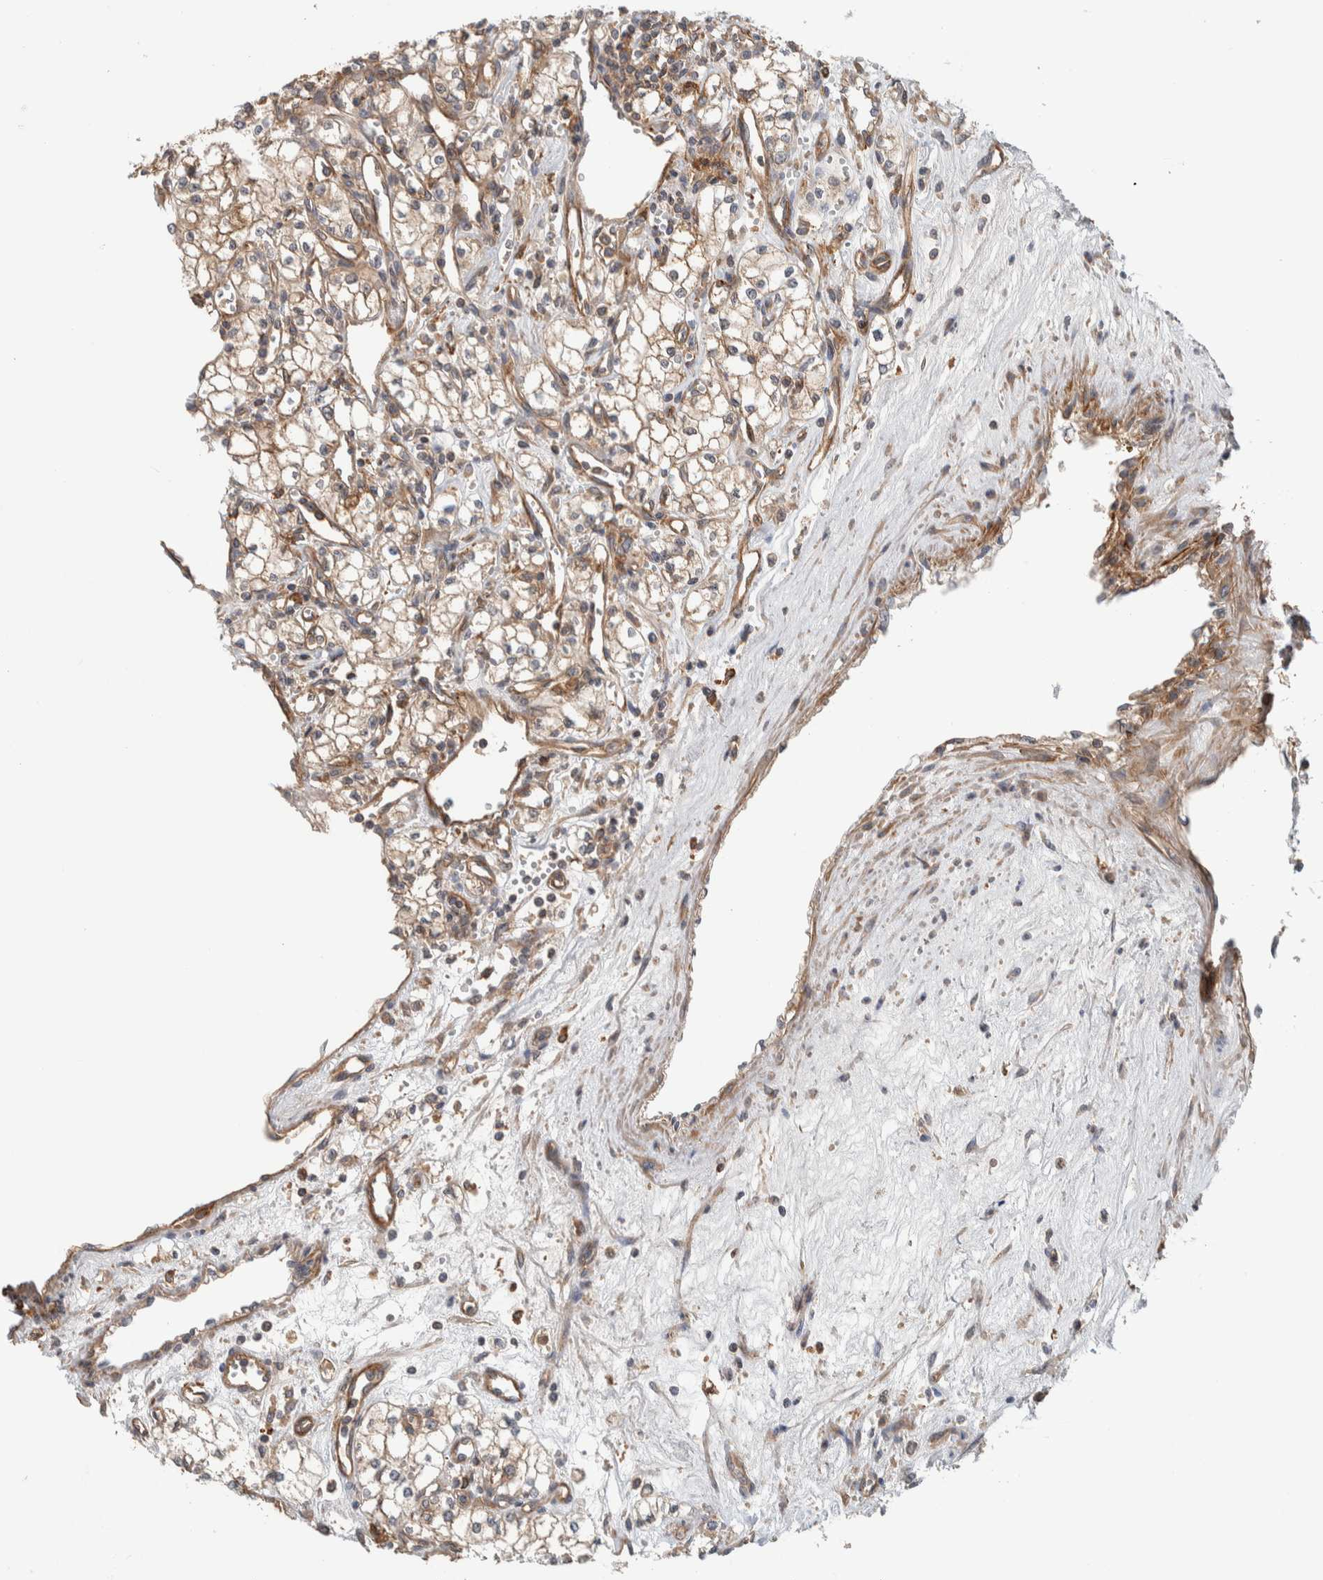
{"staining": {"intensity": "weak", "quantity": ">75%", "location": "cytoplasmic/membranous"}, "tissue": "renal cancer", "cell_type": "Tumor cells", "image_type": "cancer", "snomed": [{"axis": "morphology", "description": "Adenocarcinoma, NOS"}, {"axis": "topography", "description": "Kidney"}], "caption": "Renal cancer stained for a protein (brown) shows weak cytoplasmic/membranous positive positivity in approximately >75% of tumor cells.", "gene": "MPRIP", "patient": {"sex": "male", "age": 59}}